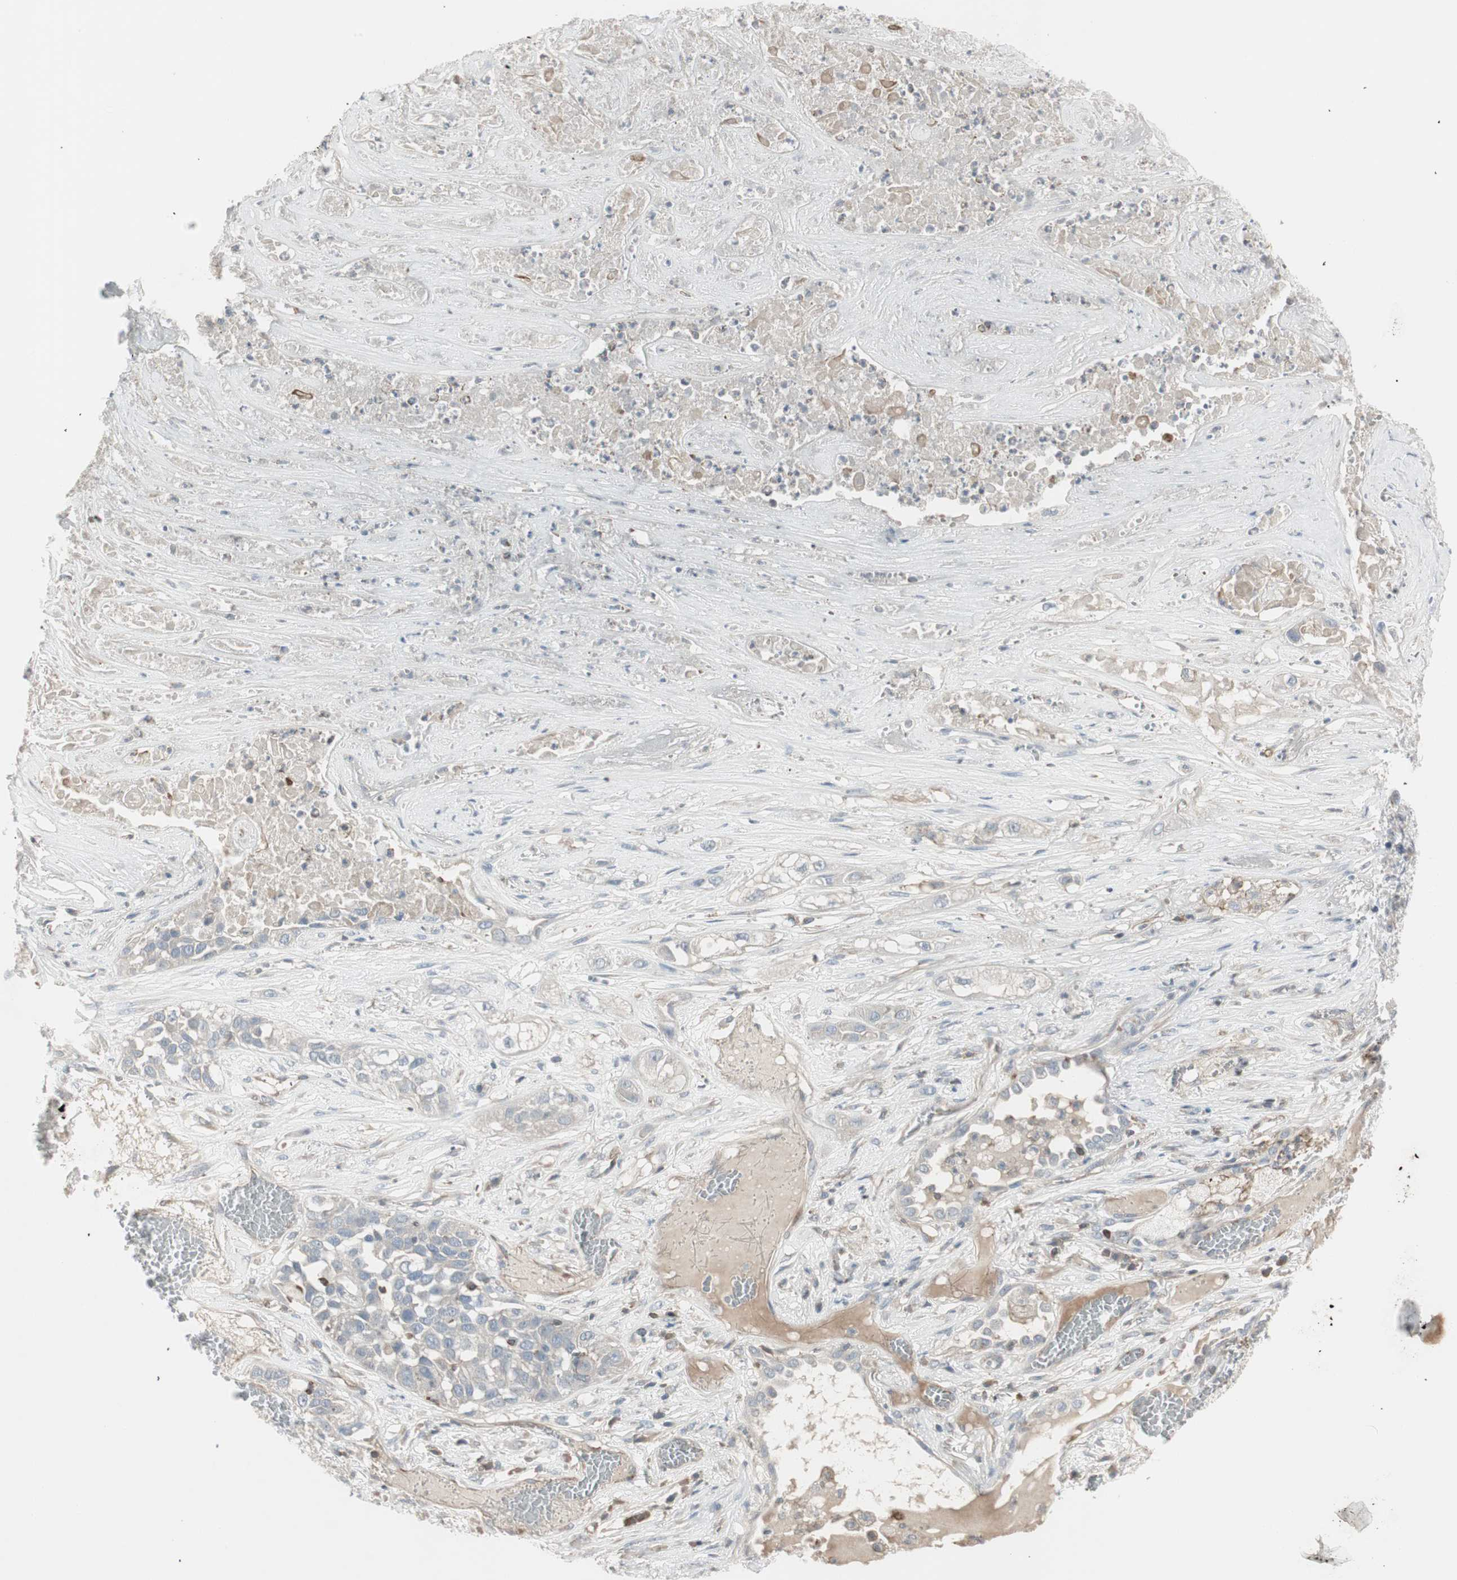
{"staining": {"intensity": "negative", "quantity": "none", "location": "none"}, "tissue": "lung cancer", "cell_type": "Tumor cells", "image_type": "cancer", "snomed": [{"axis": "morphology", "description": "Squamous cell carcinoma, NOS"}, {"axis": "topography", "description": "Lung"}], "caption": "The photomicrograph demonstrates no significant staining in tumor cells of lung cancer.", "gene": "MAP4K4", "patient": {"sex": "male", "age": 71}}